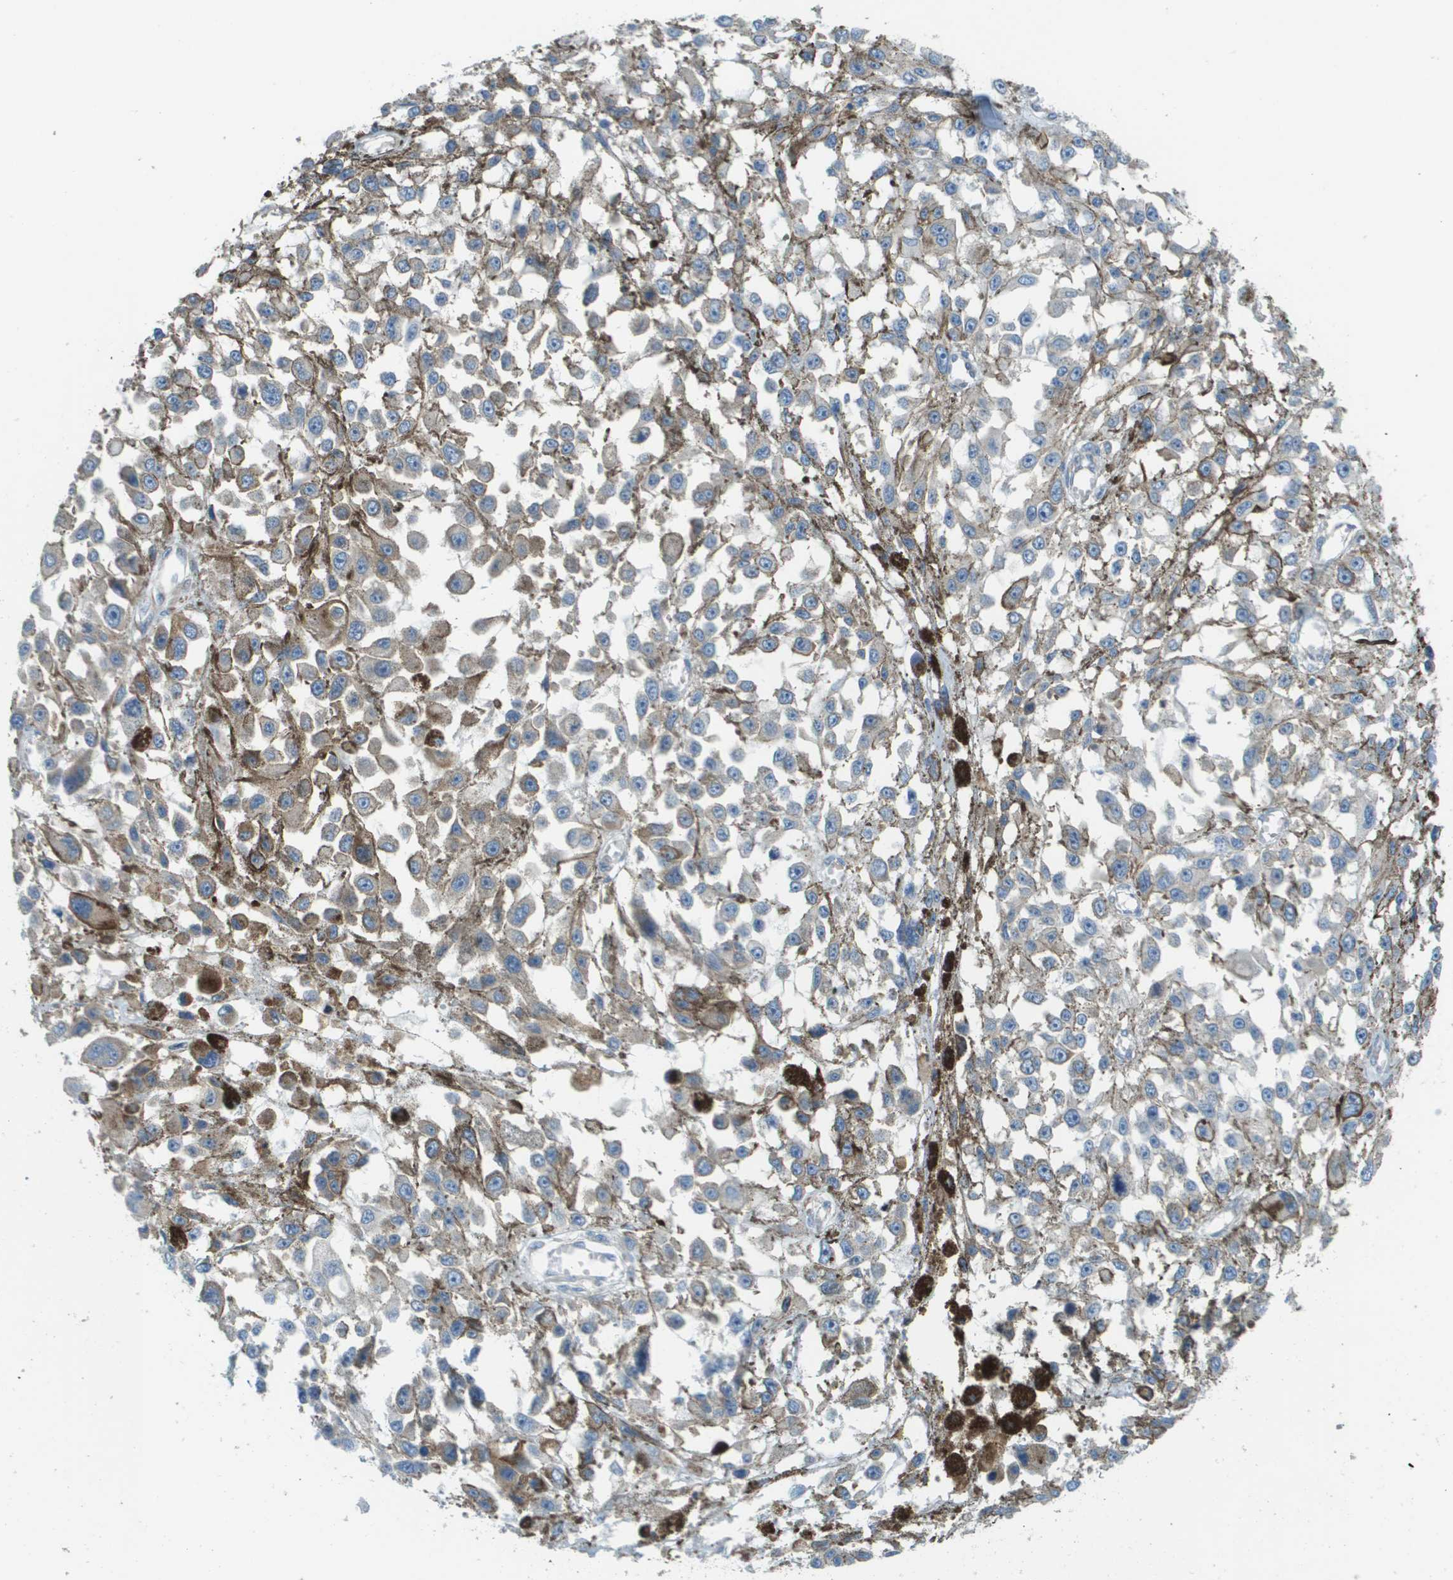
{"staining": {"intensity": "negative", "quantity": "none", "location": "none"}, "tissue": "melanoma", "cell_type": "Tumor cells", "image_type": "cancer", "snomed": [{"axis": "morphology", "description": "Malignant melanoma, Metastatic site"}, {"axis": "topography", "description": "Lymph node"}], "caption": "This is a histopathology image of immunohistochemistry (IHC) staining of malignant melanoma (metastatic site), which shows no staining in tumor cells.", "gene": "DNAJB11", "patient": {"sex": "male", "age": 59}}